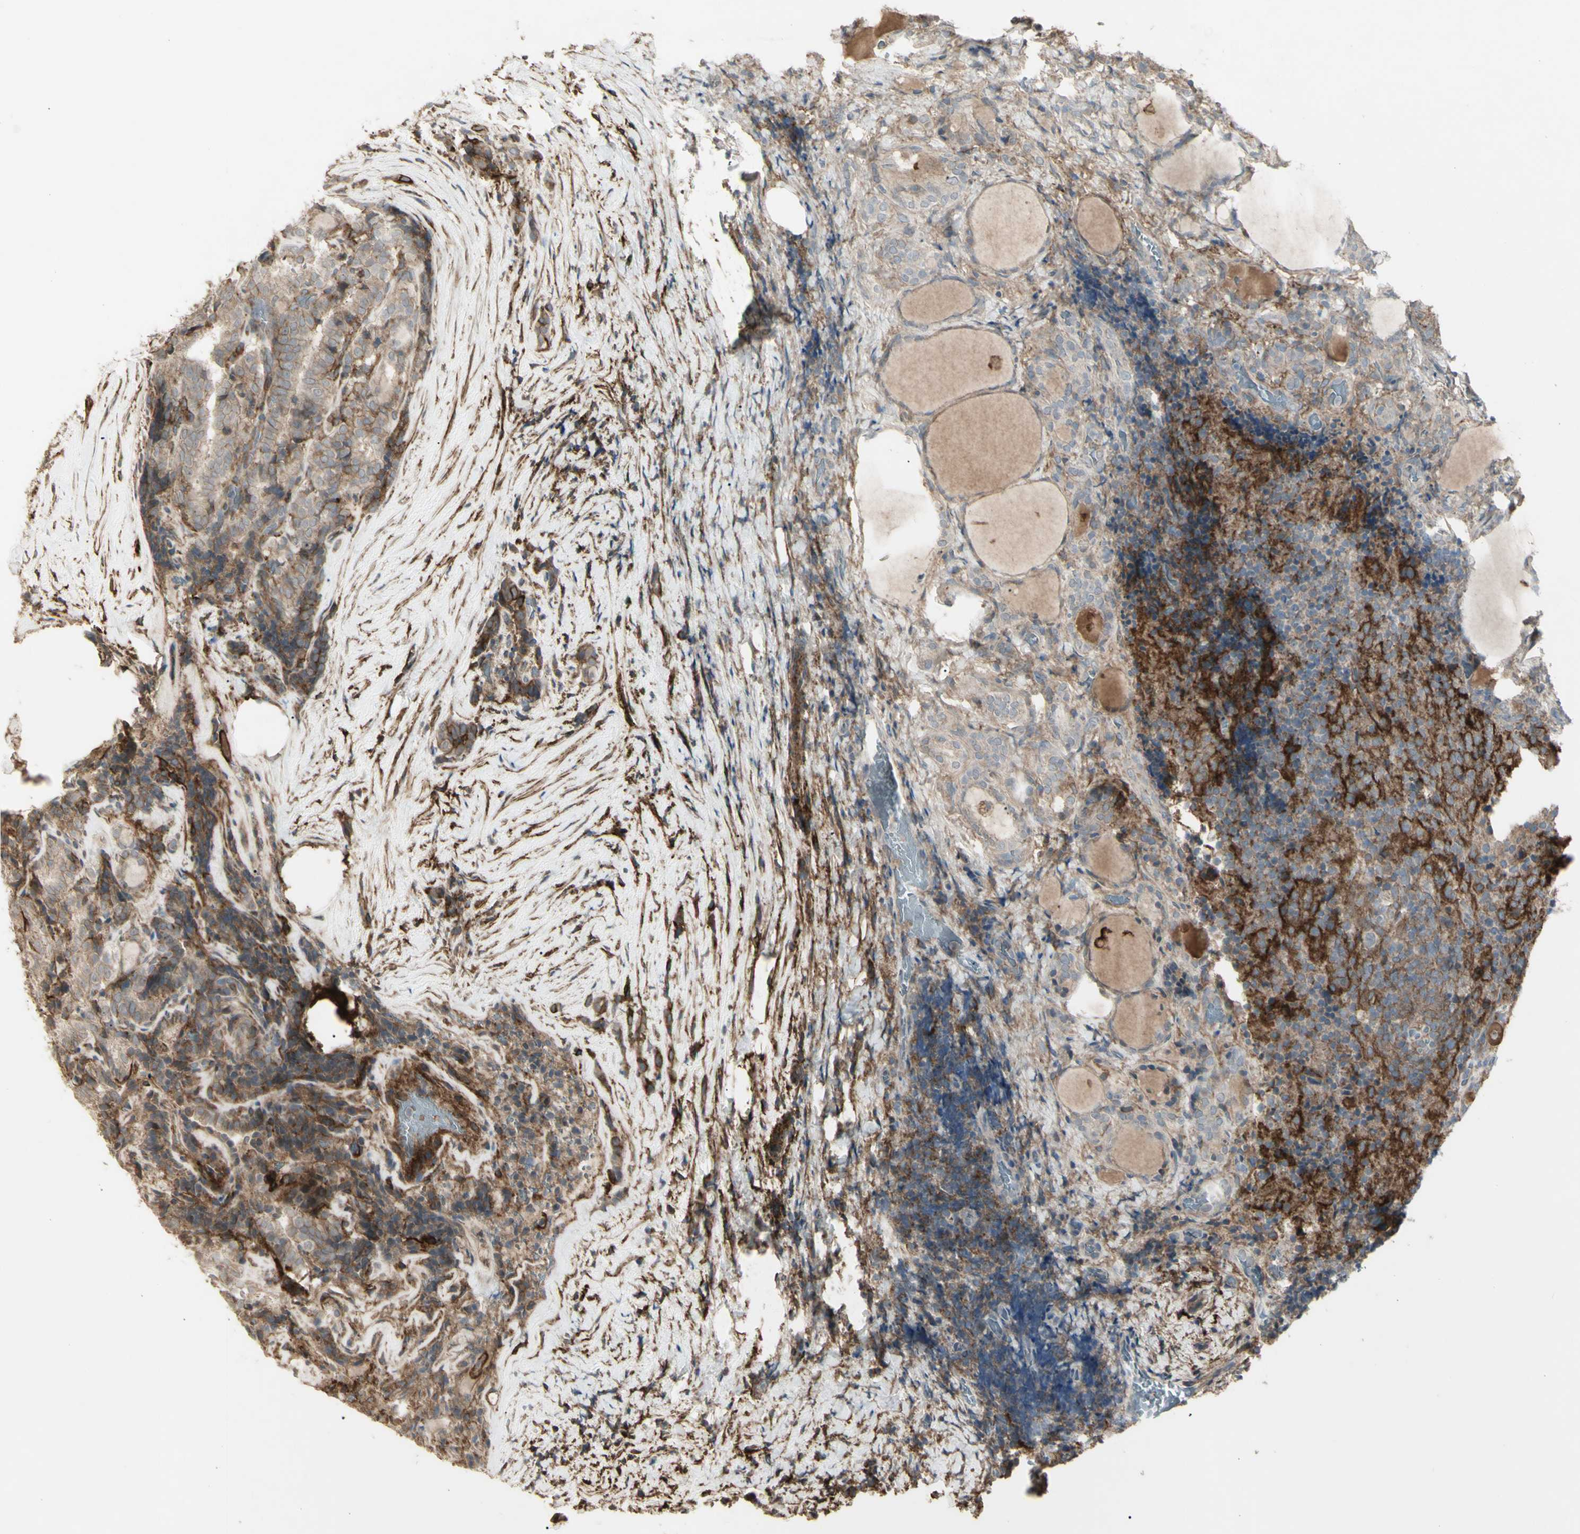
{"staining": {"intensity": "weak", "quantity": "25%-75%", "location": "cytoplasmic/membranous"}, "tissue": "thyroid cancer", "cell_type": "Tumor cells", "image_type": "cancer", "snomed": [{"axis": "morphology", "description": "Normal tissue, NOS"}, {"axis": "morphology", "description": "Papillary adenocarcinoma, NOS"}, {"axis": "topography", "description": "Thyroid gland"}], "caption": "Immunohistochemical staining of thyroid cancer (papillary adenocarcinoma) exhibits weak cytoplasmic/membranous protein positivity in approximately 25%-75% of tumor cells. The protein of interest is shown in brown color, while the nuclei are stained blue.", "gene": "CD276", "patient": {"sex": "female", "age": 30}}